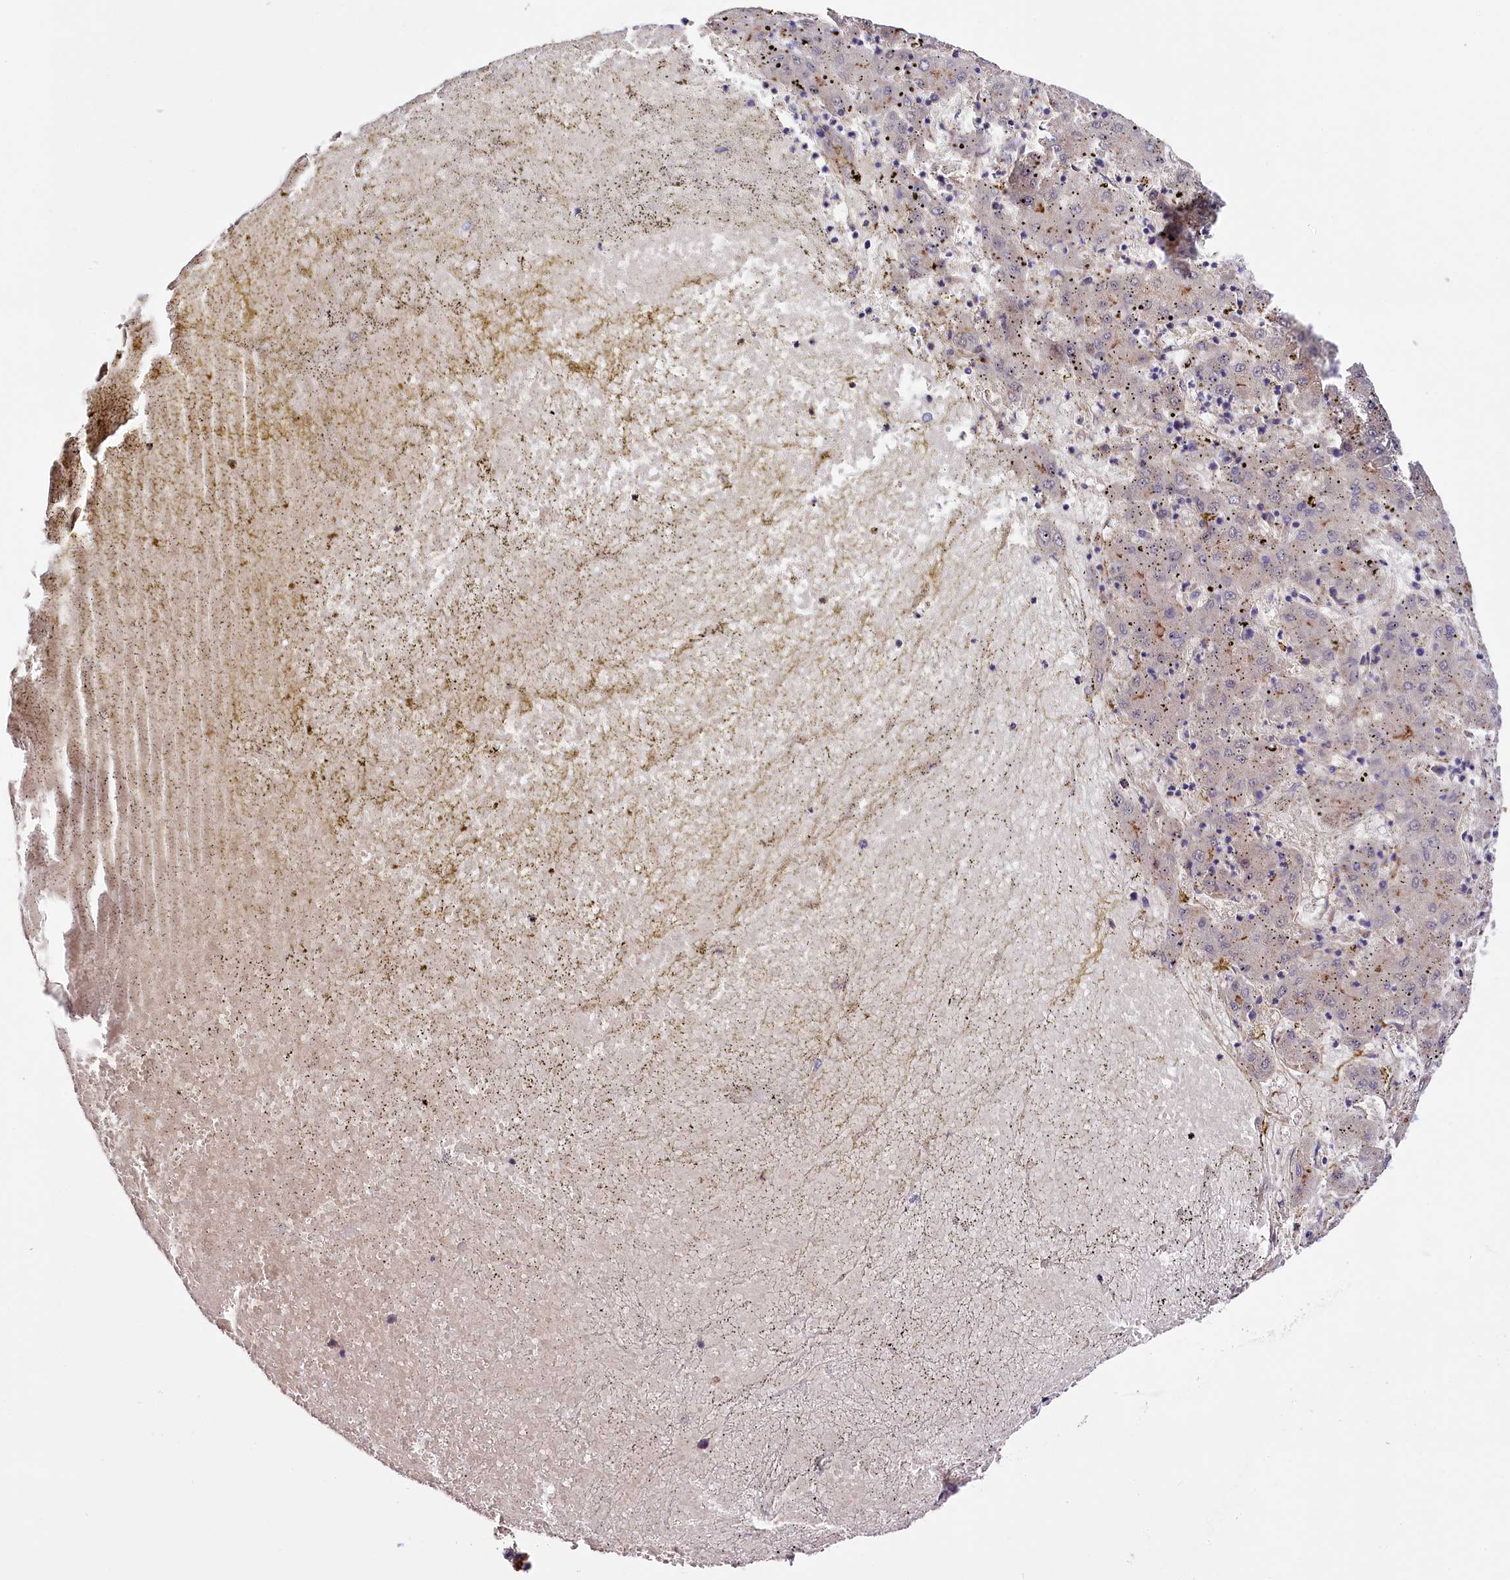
{"staining": {"intensity": "negative", "quantity": "none", "location": "none"}, "tissue": "liver cancer", "cell_type": "Tumor cells", "image_type": "cancer", "snomed": [{"axis": "morphology", "description": "Carcinoma, Hepatocellular, NOS"}, {"axis": "topography", "description": "Liver"}], "caption": "High power microscopy histopathology image of an immunohistochemistry (IHC) micrograph of liver cancer (hepatocellular carcinoma), revealing no significant expression in tumor cells.", "gene": "TTC12", "patient": {"sex": "male", "age": 72}}